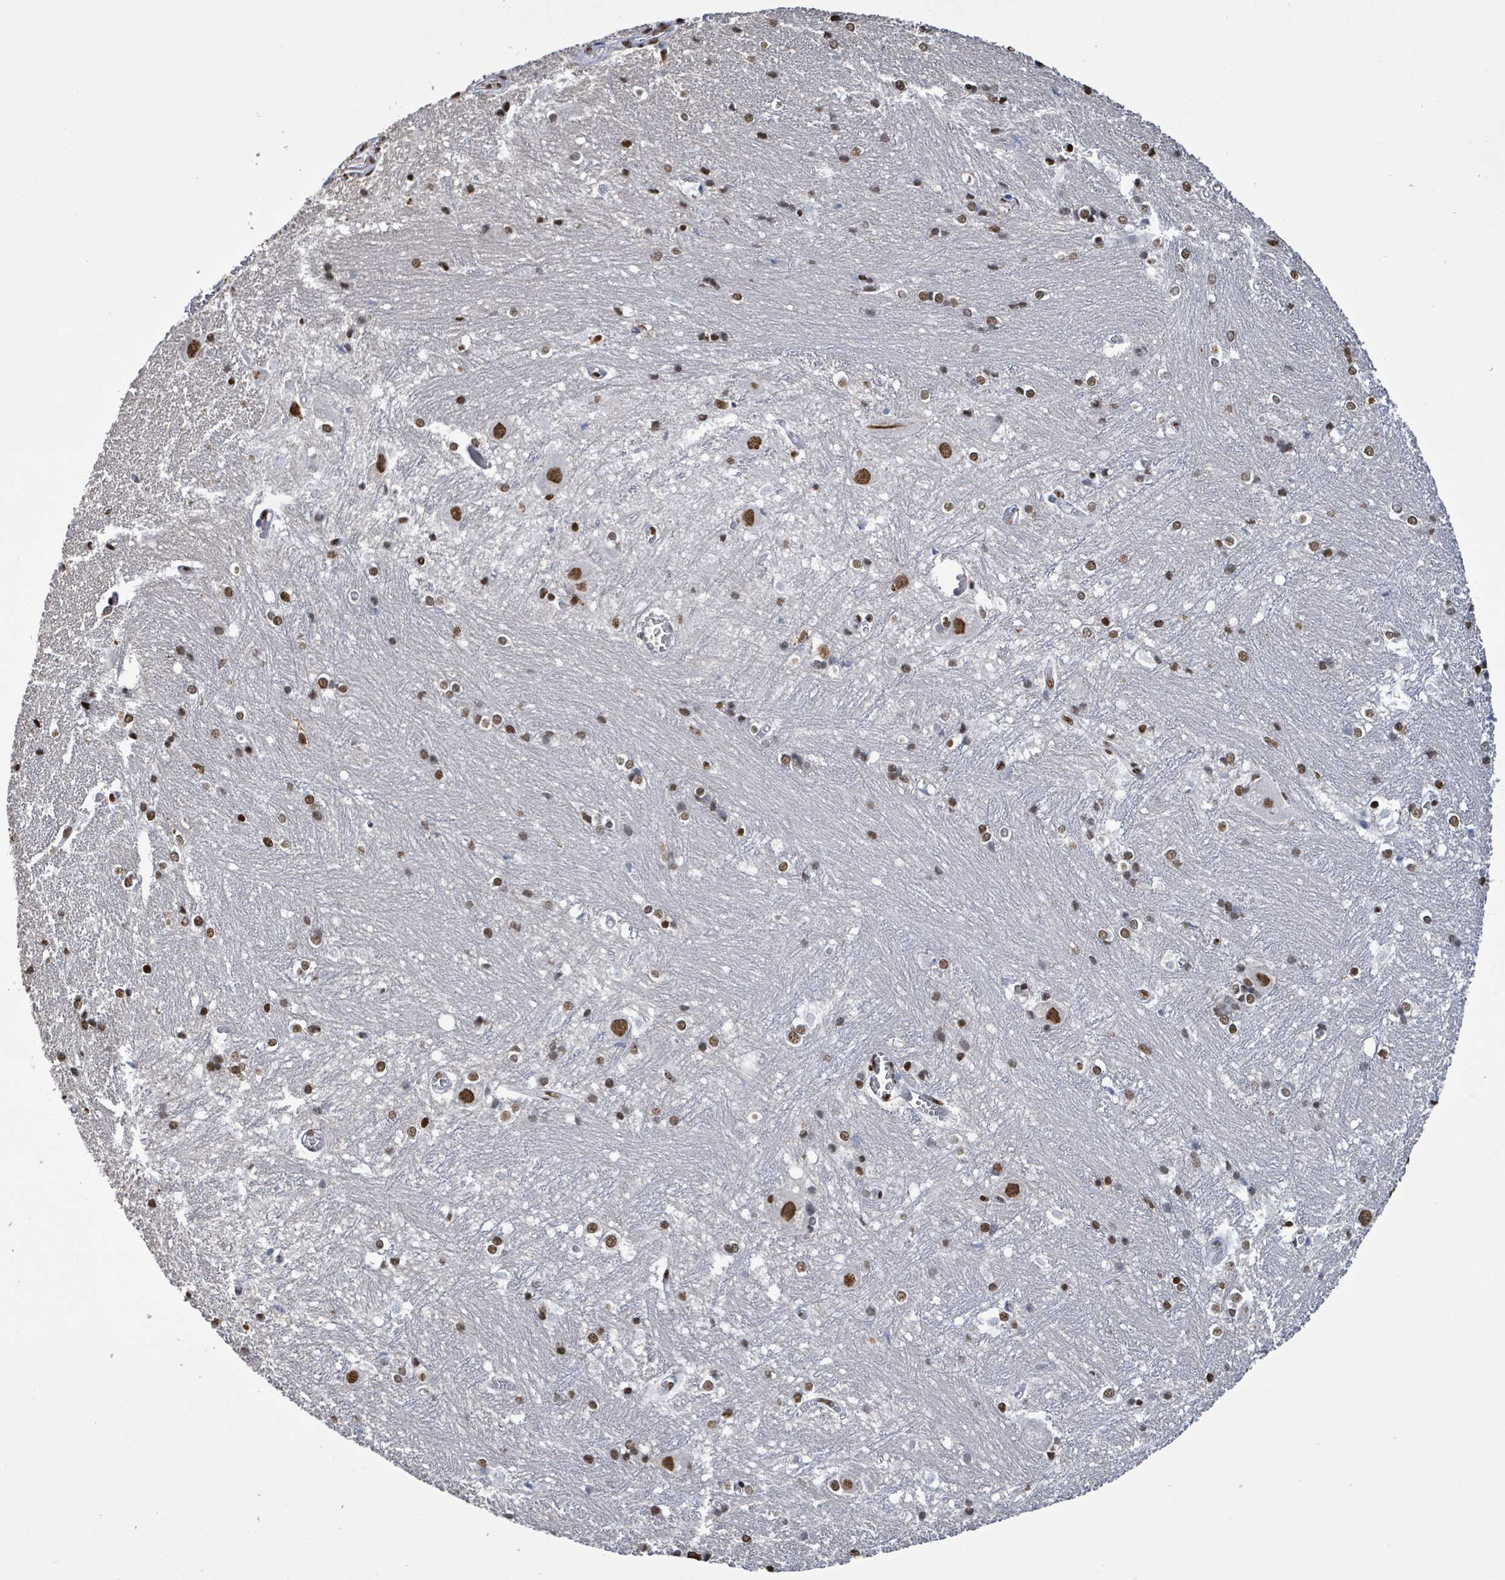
{"staining": {"intensity": "strong", "quantity": "<25%", "location": "nuclear"}, "tissue": "caudate", "cell_type": "Glial cells", "image_type": "normal", "snomed": [{"axis": "morphology", "description": "Normal tissue, NOS"}, {"axis": "topography", "description": "Lateral ventricle wall"}], "caption": "Strong nuclear expression is identified in approximately <25% of glial cells in benign caudate.", "gene": "SAMD14", "patient": {"sex": "male", "age": 37}}